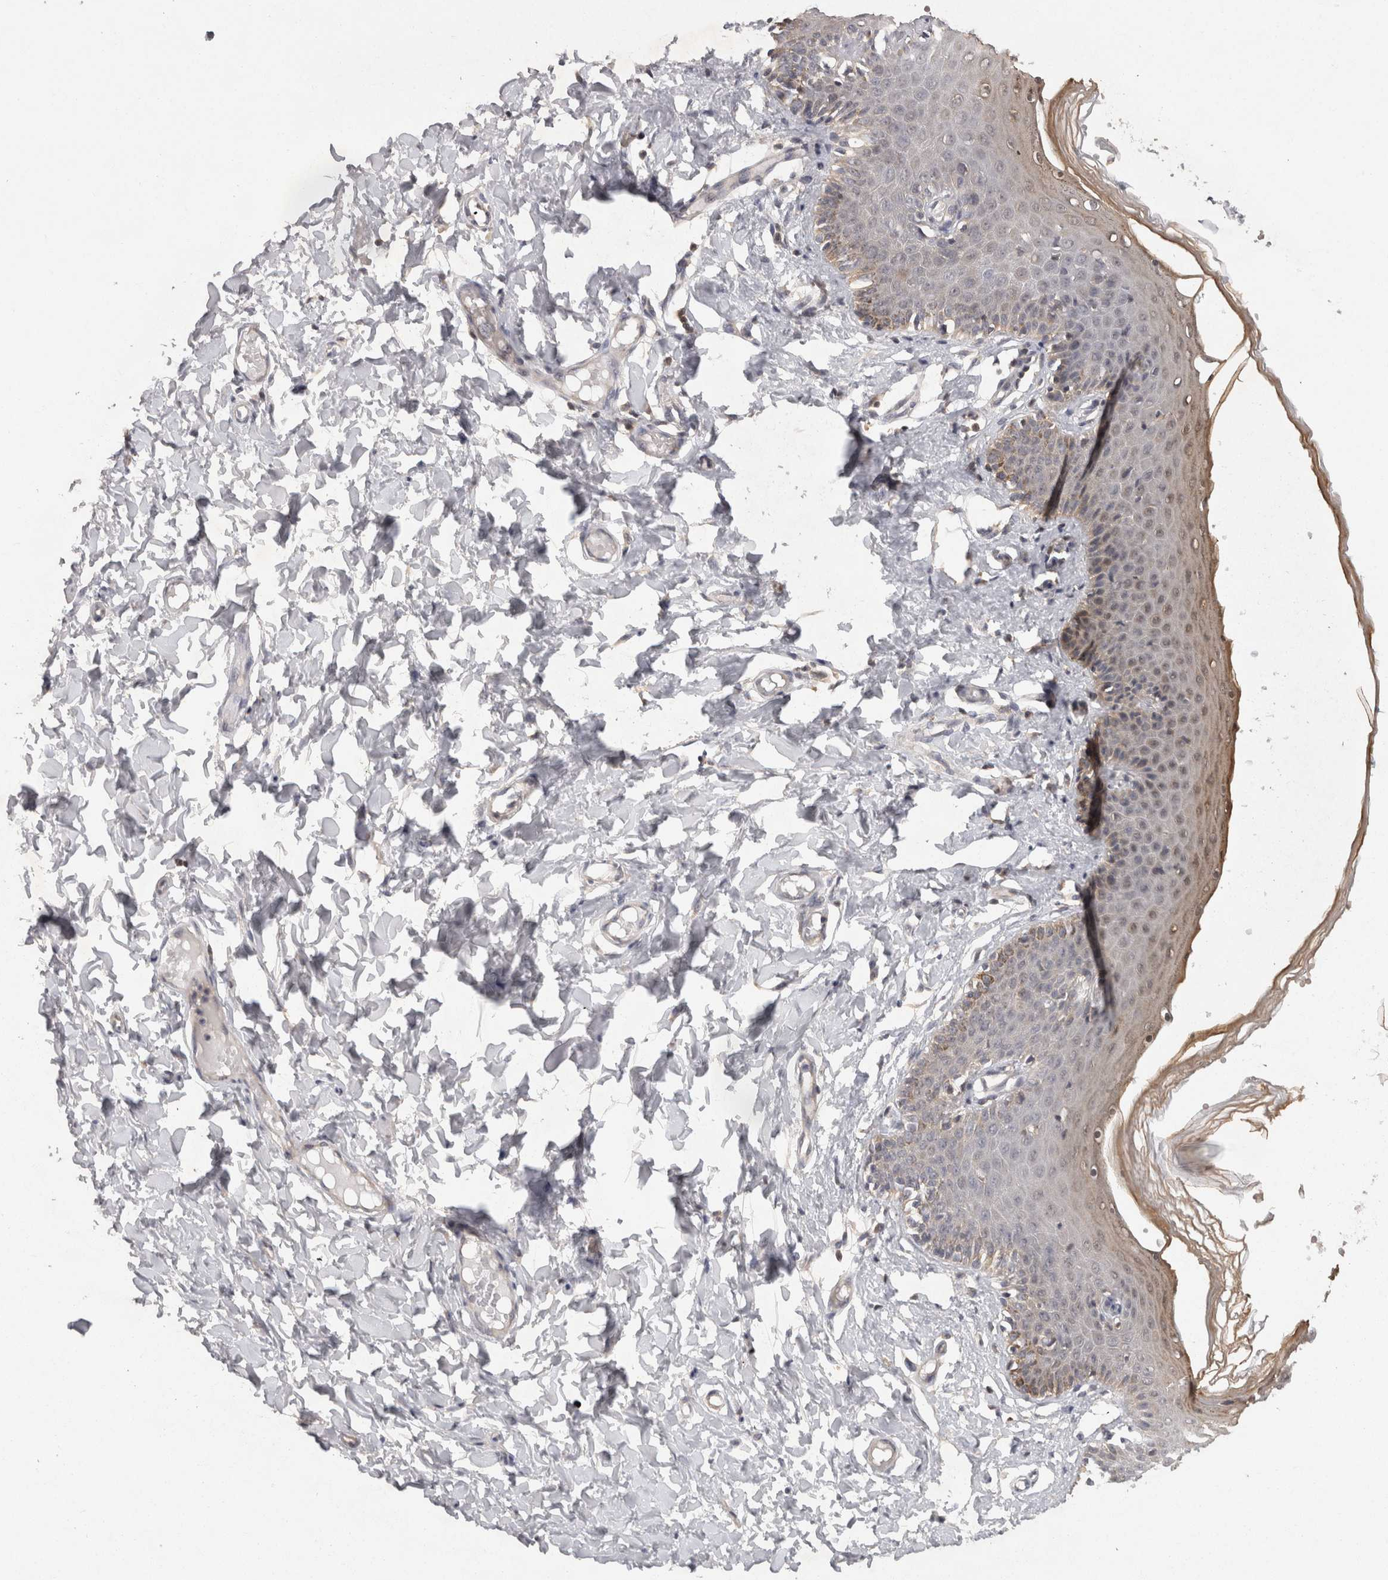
{"staining": {"intensity": "moderate", "quantity": "<25%", "location": "cytoplasmic/membranous"}, "tissue": "skin", "cell_type": "Epidermal cells", "image_type": "normal", "snomed": [{"axis": "morphology", "description": "Normal tissue, NOS"}, {"axis": "topography", "description": "Vulva"}], "caption": "Protein expression by IHC displays moderate cytoplasmic/membranous positivity in about <25% of epidermal cells in unremarkable skin.", "gene": "ACAT2", "patient": {"sex": "female", "age": 66}}